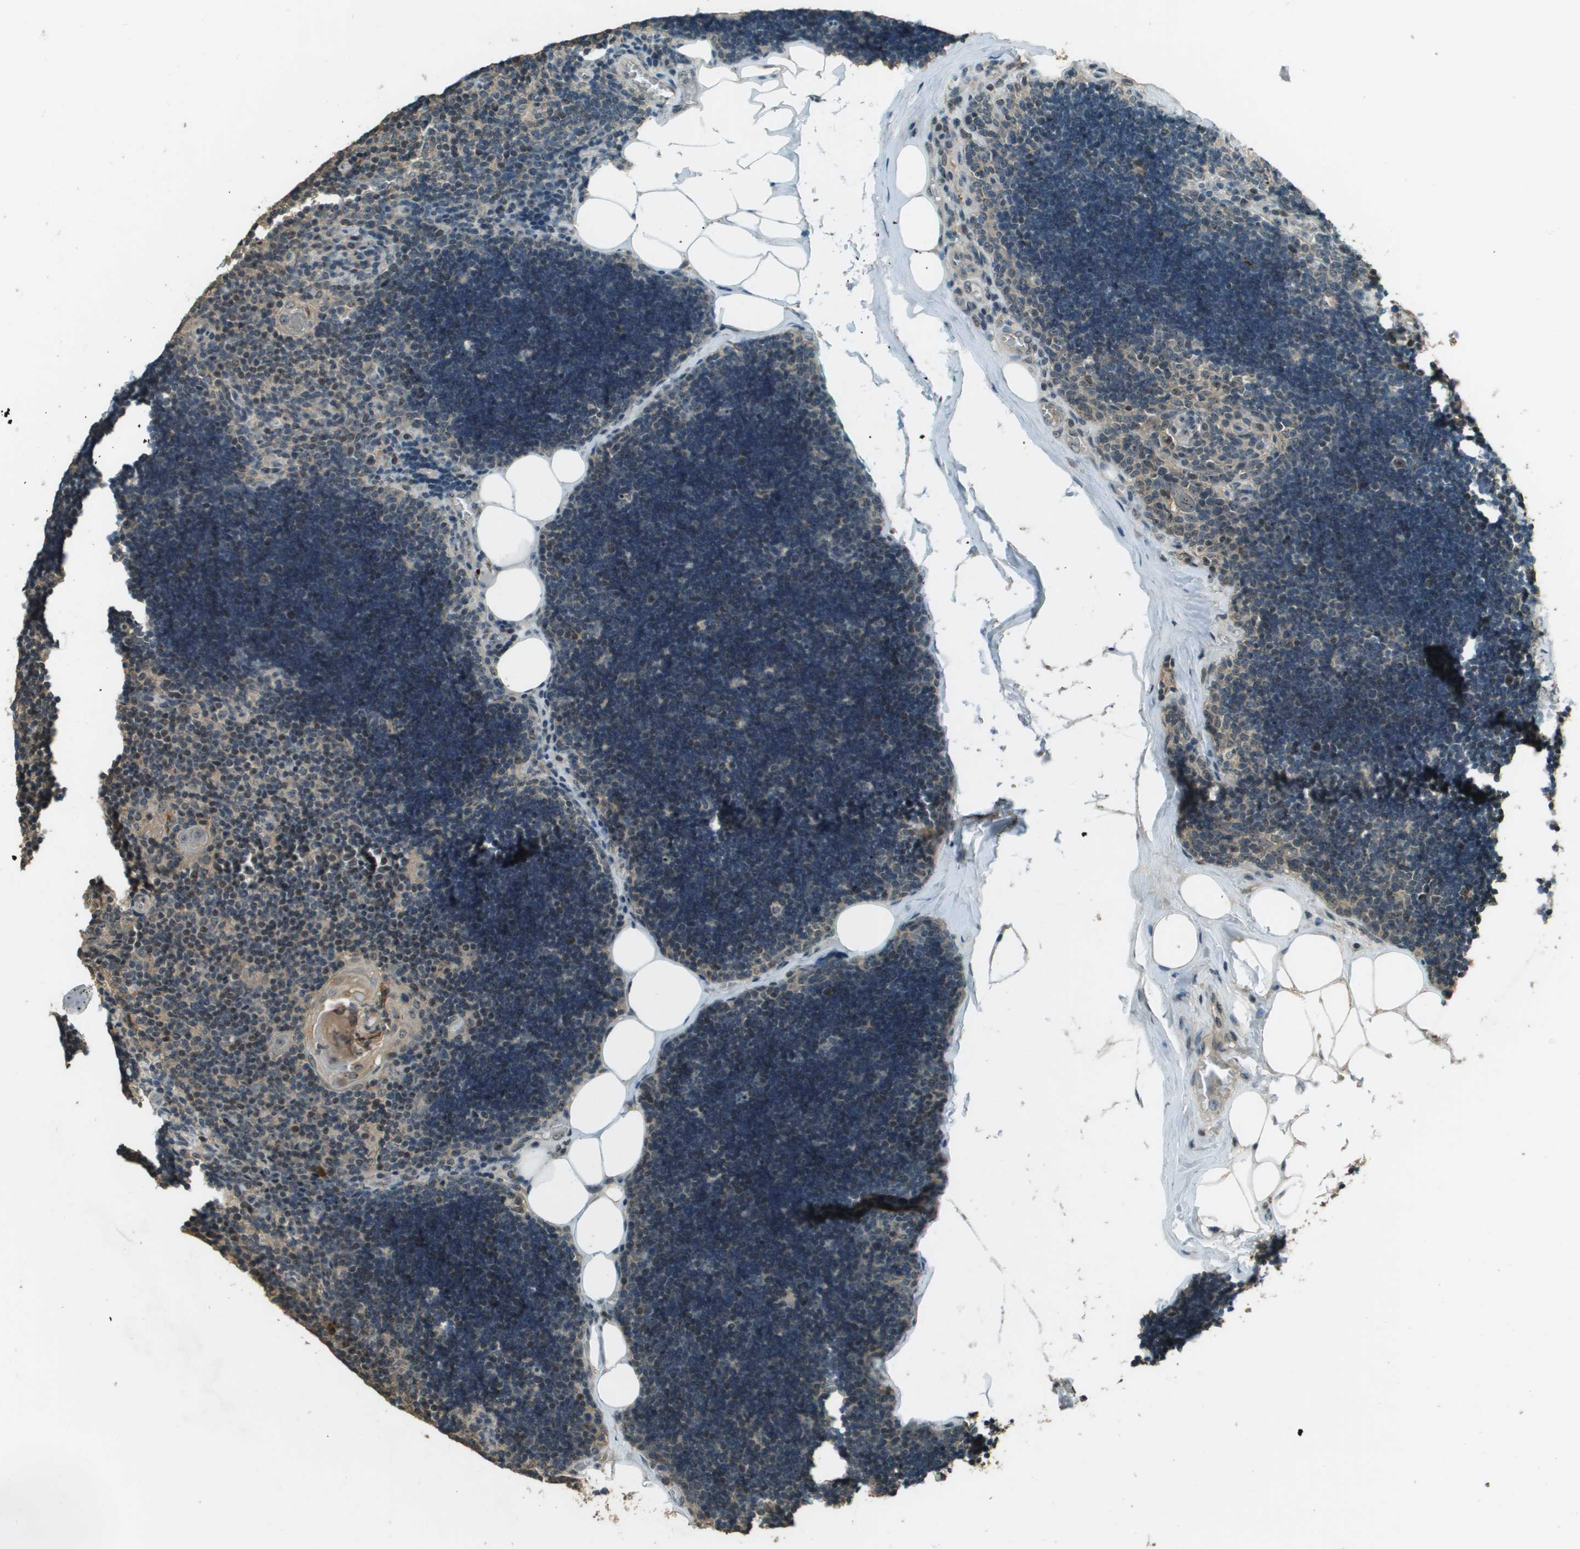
{"staining": {"intensity": "weak", "quantity": "<25%", "location": "cytoplasmic/membranous"}, "tissue": "lymph node", "cell_type": "Germinal center cells", "image_type": "normal", "snomed": [{"axis": "morphology", "description": "Normal tissue, NOS"}, {"axis": "topography", "description": "Lymph node"}], "caption": "High magnification brightfield microscopy of unremarkable lymph node stained with DAB (3,3'-diaminobenzidine) (brown) and counterstained with hematoxylin (blue): germinal center cells show no significant staining. Nuclei are stained in blue.", "gene": "SDC3", "patient": {"sex": "male", "age": 33}}